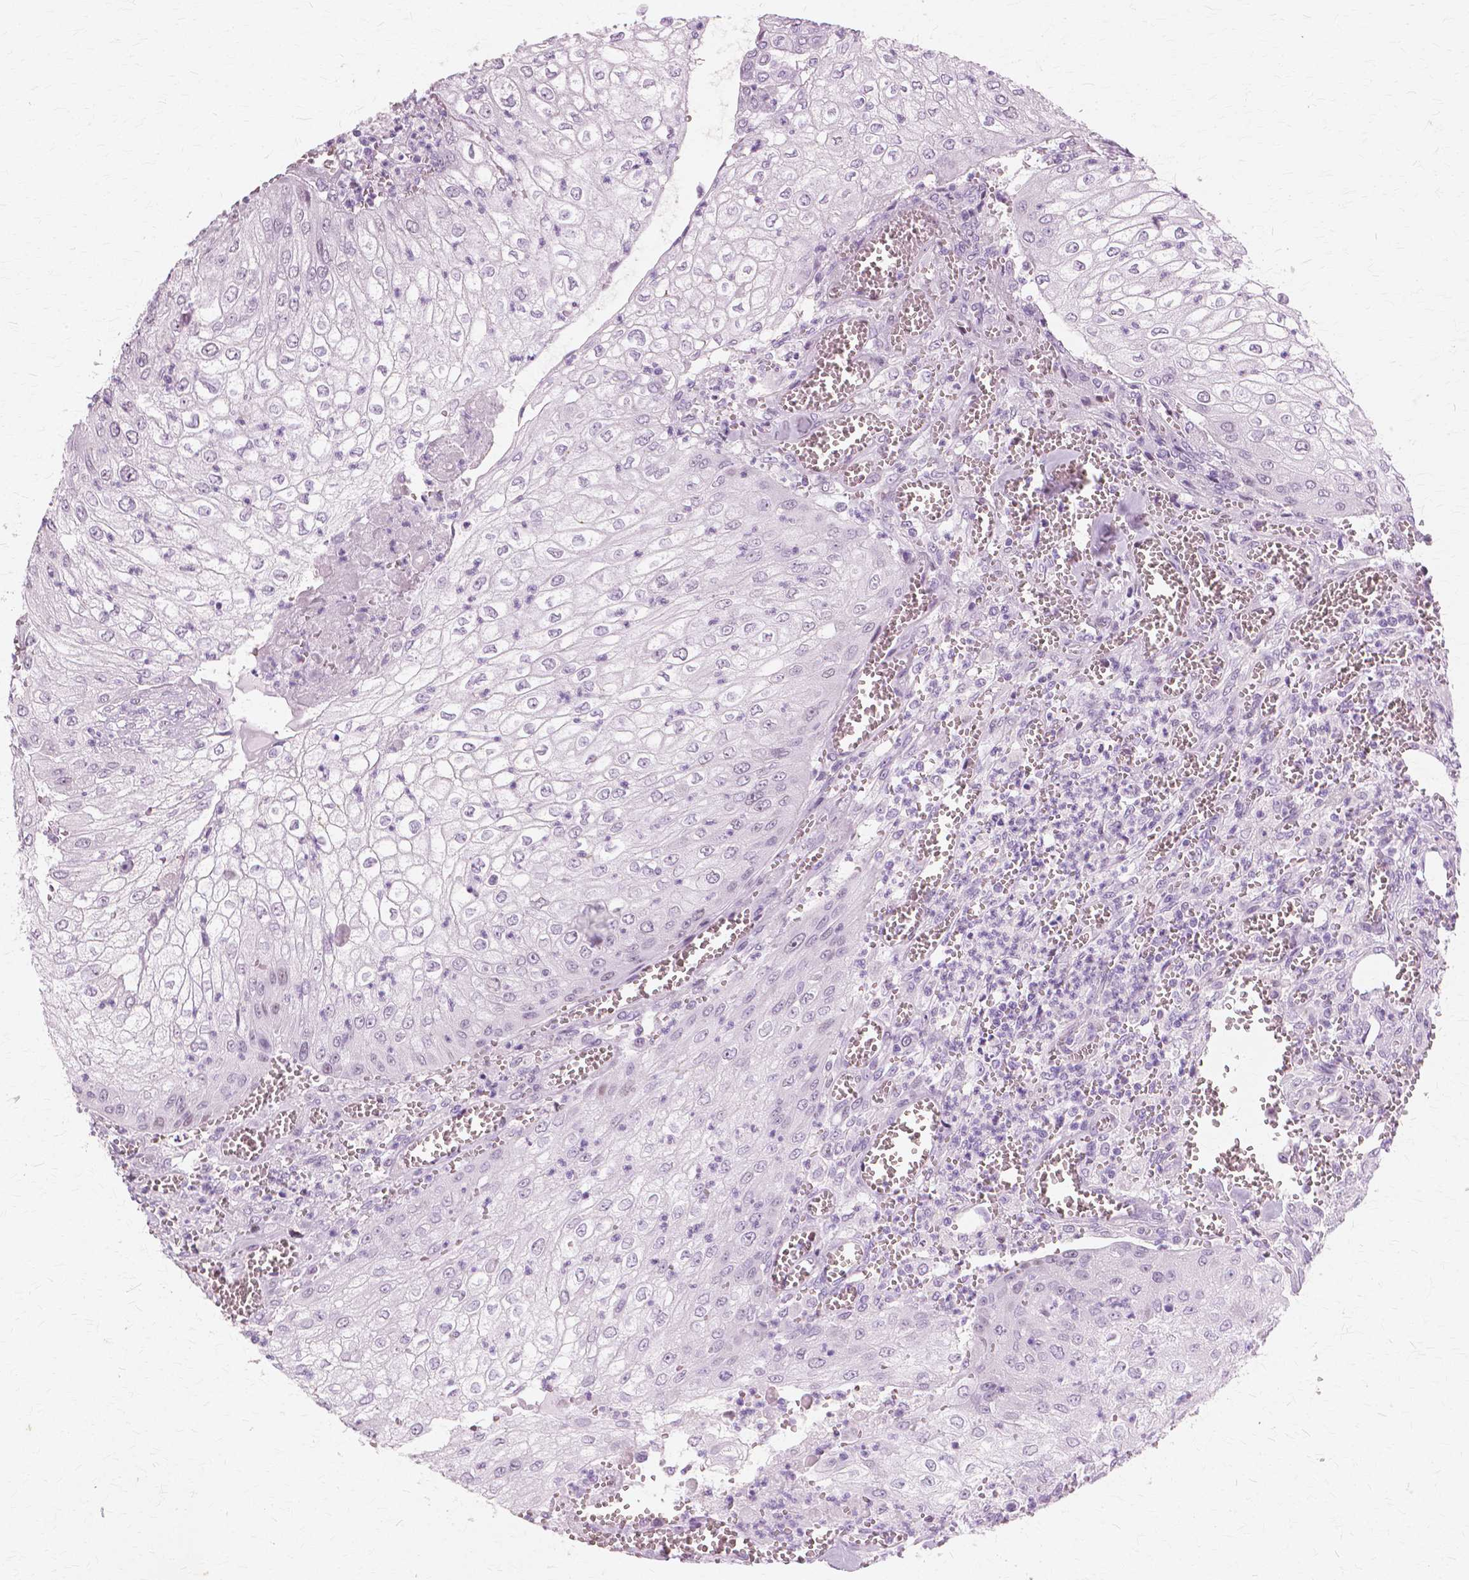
{"staining": {"intensity": "negative", "quantity": "none", "location": "none"}, "tissue": "urothelial cancer", "cell_type": "Tumor cells", "image_type": "cancer", "snomed": [{"axis": "morphology", "description": "Urothelial carcinoma, High grade"}, {"axis": "topography", "description": "Urinary bladder"}], "caption": "Tumor cells show no significant protein positivity in urothelial cancer.", "gene": "SFTPD", "patient": {"sex": "male", "age": 62}}